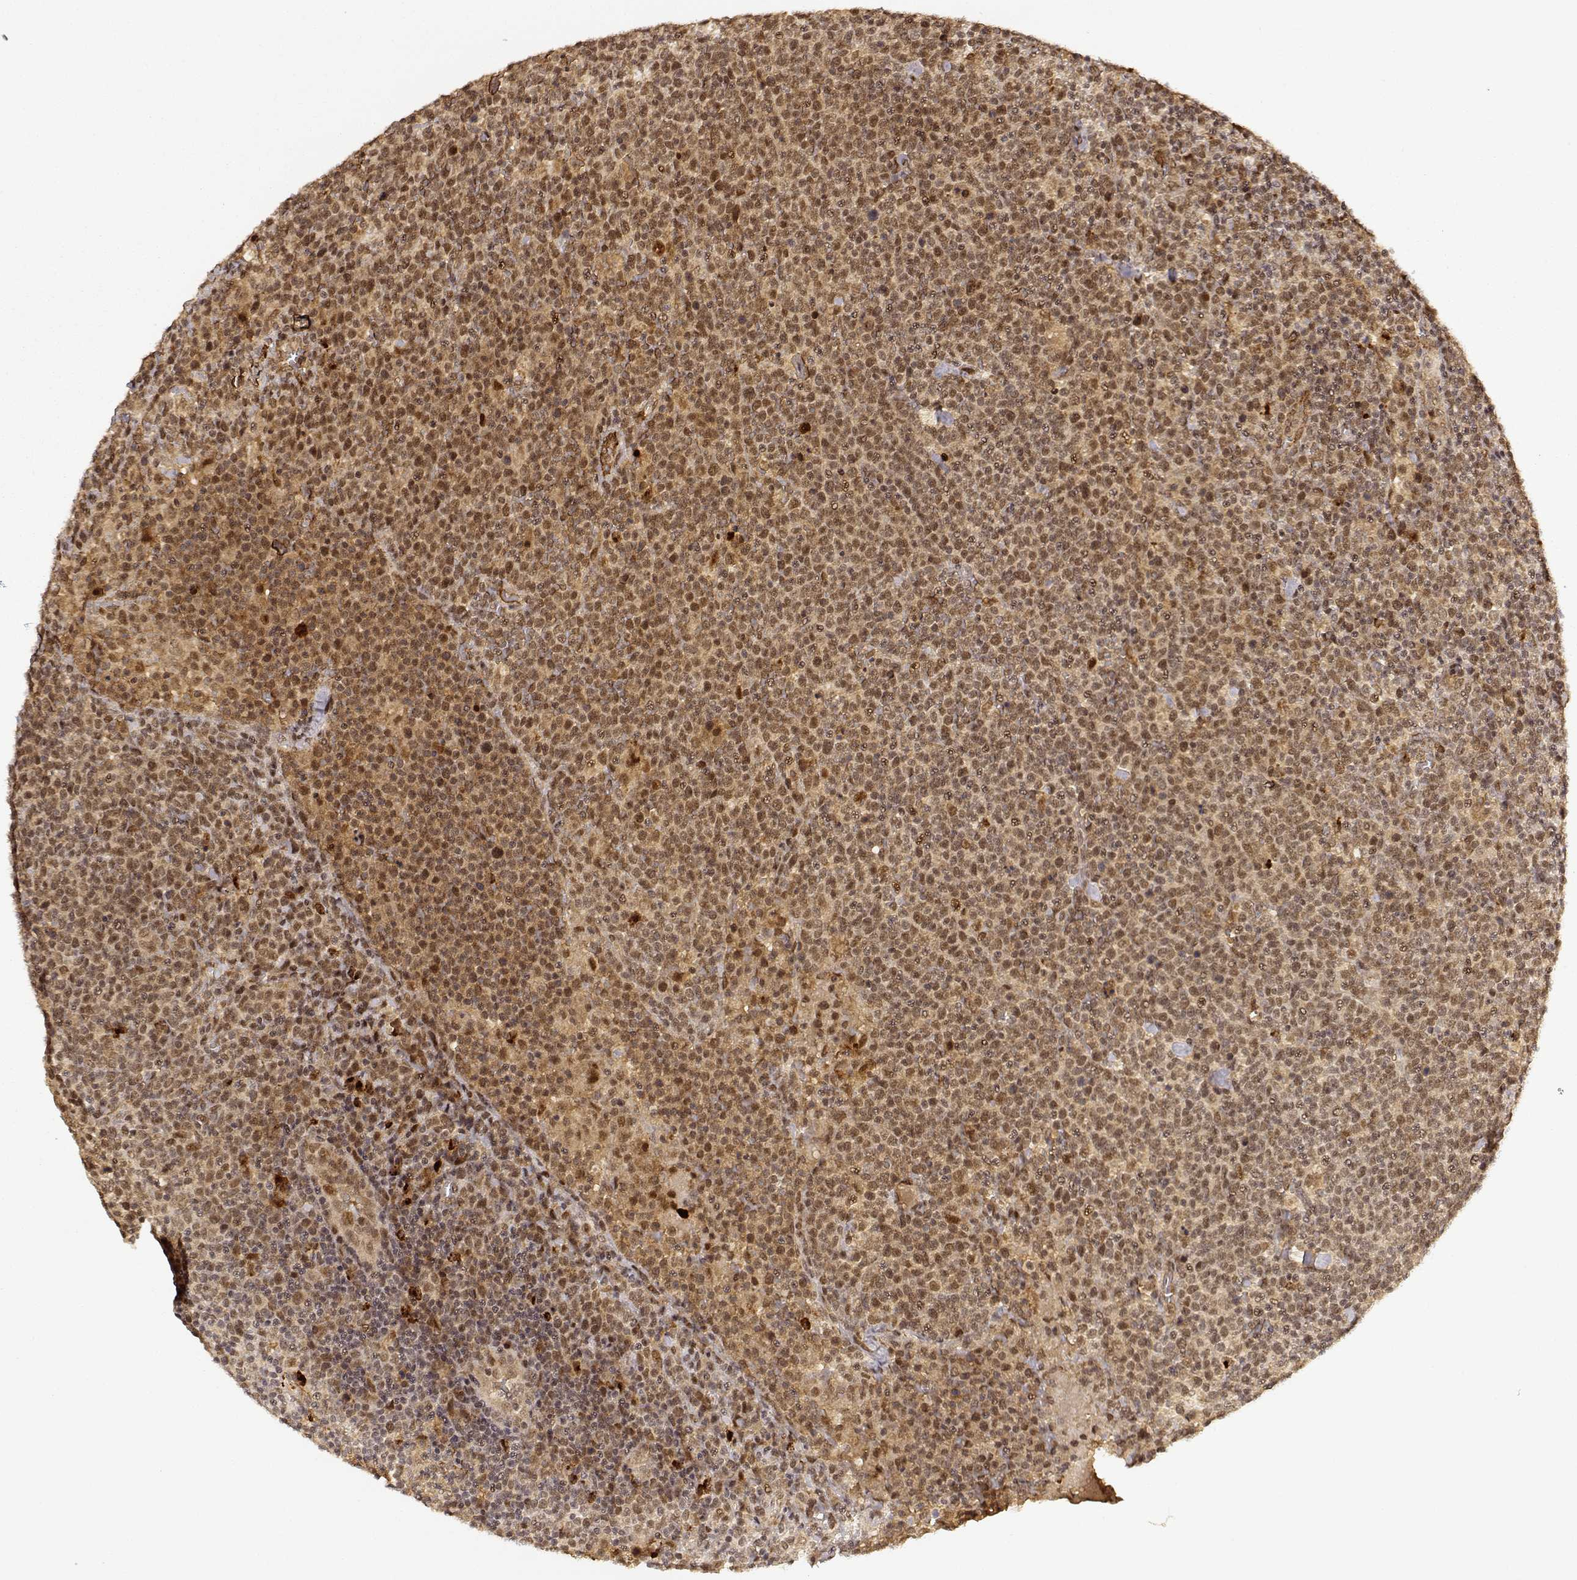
{"staining": {"intensity": "moderate", "quantity": ">75%", "location": "cytoplasmic/membranous,nuclear"}, "tissue": "lymphoma", "cell_type": "Tumor cells", "image_type": "cancer", "snomed": [{"axis": "morphology", "description": "Malignant lymphoma, non-Hodgkin's type, High grade"}, {"axis": "topography", "description": "Lymph node"}], "caption": "Lymphoma was stained to show a protein in brown. There is medium levels of moderate cytoplasmic/membranous and nuclear positivity in approximately >75% of tumor cells. Using DAB (brown) and hematoxylin (blue) stains, captured at high magnification using brightfield microscopy.", "gene": "MAEA", "patient": {"sex": "male", "age": 61}}